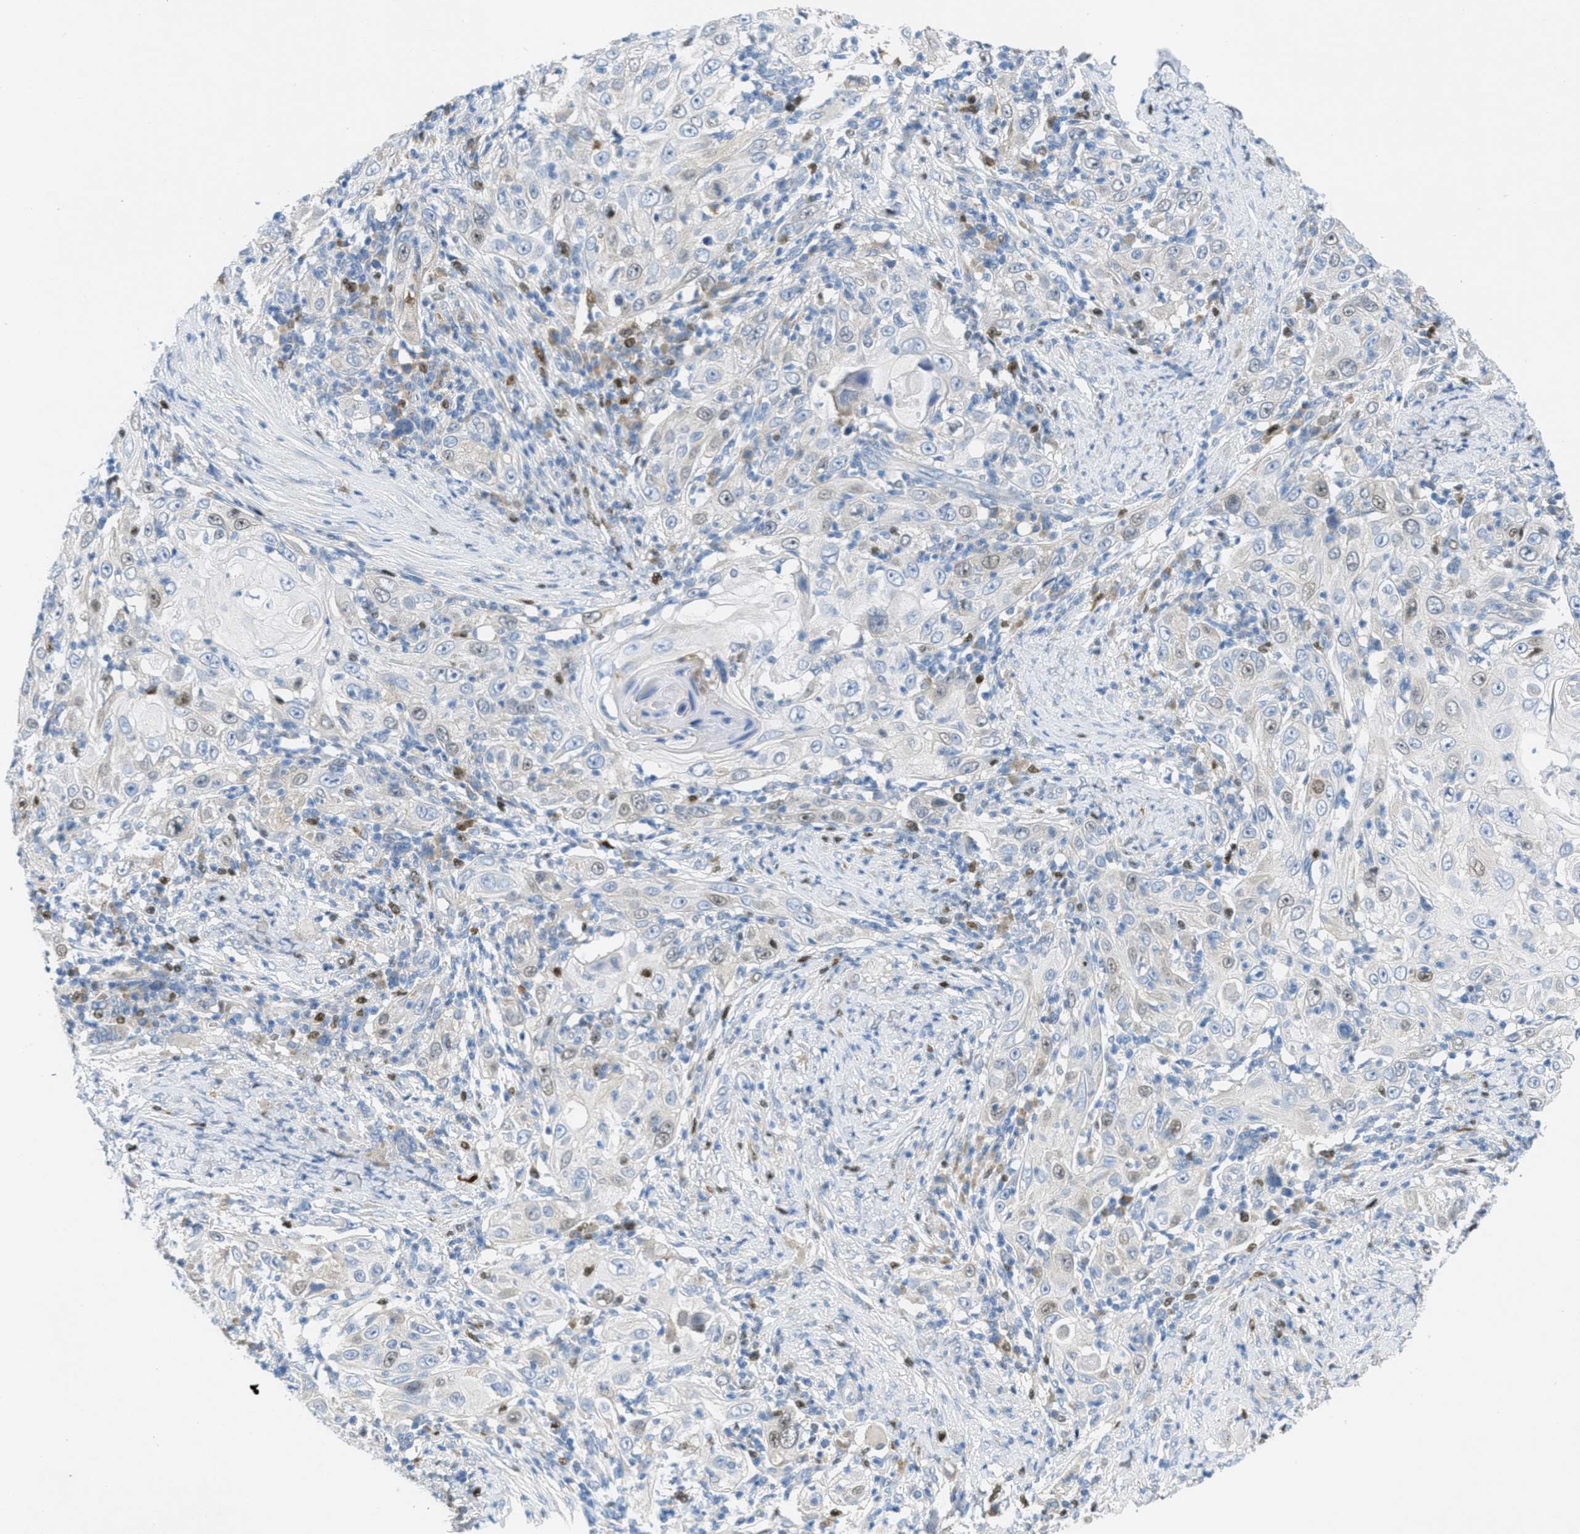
{"staining": {"intensity": "weak", "quantity": "<25%", "location": "cytoplasmic/membranous,nuclear"}, "tissue": "skin cancer", "cell_type": "Tumor cells", "image_type": "cancer", "snomed": [{"axis": "morphology", "description": "Squamous cell carcinoma, NOS"}, {"axis": "topography", "description": "Skin"}], "caption": "An IHC histopathology image of skin cancer is shown. There is no staining in tumor cells of skin cancer.", "gene": "ORC6", "patient": {"sex": "female", "age": 88}}